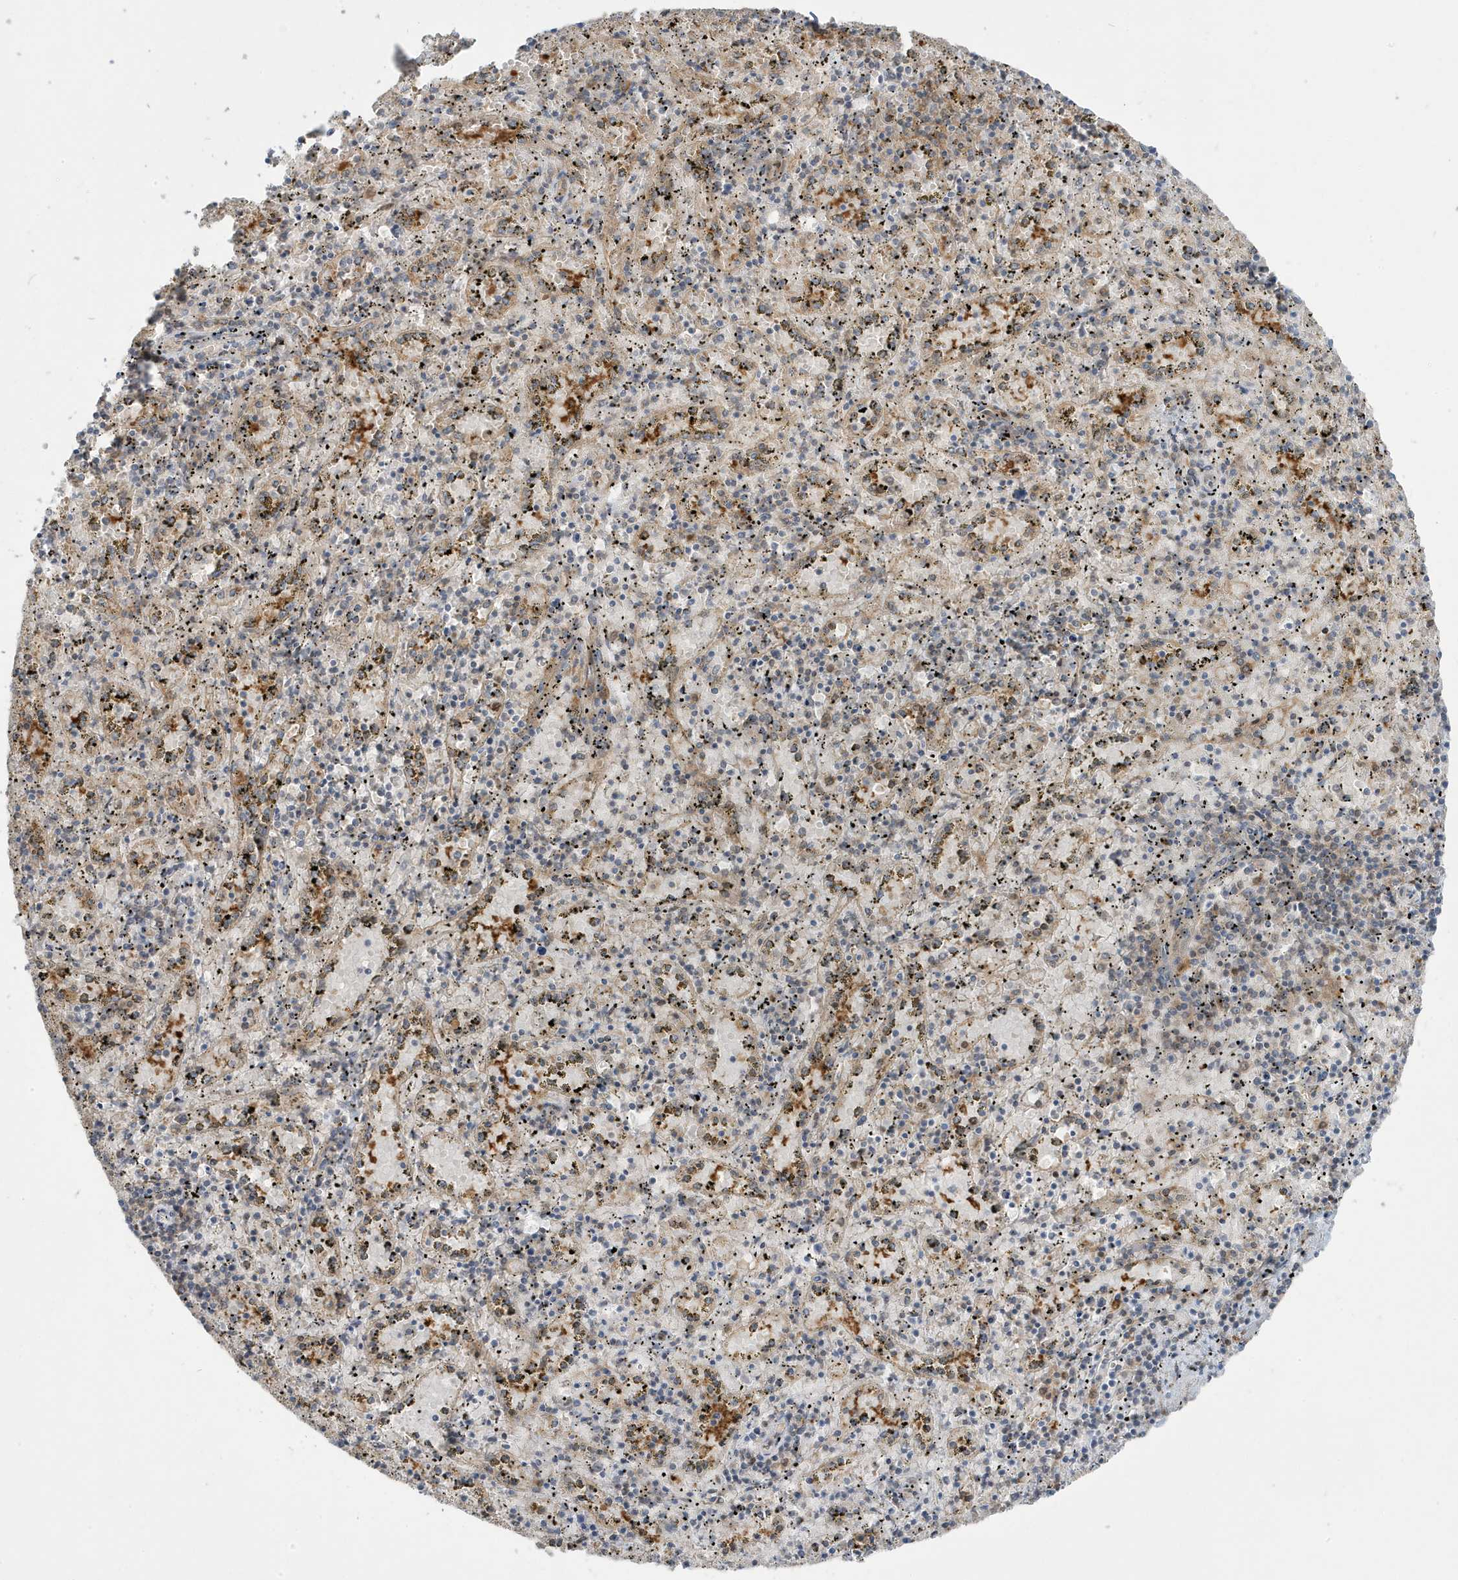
{"staining": {"intensity": "weak", "quantity": "<25%", "location": "cytoplasmic/membranous"}, "tissue": "spleen", "cell_type": "Cells in red pulp", "image_type": "normal", "snomed": [{"axis": "morphology", "description": "Normal tissue, NOS"}, {"axis": "topography", "description": "Spleen"}], "caption": "Immunohistochemical staining of benign spleen demonstrates no significant staining in cells in red pulp. (Immunohistochemistry (ihc), brightfield microscopy, high magnification).", "gene": "STAM", "patient": {"sex": "male", "age": 11}}